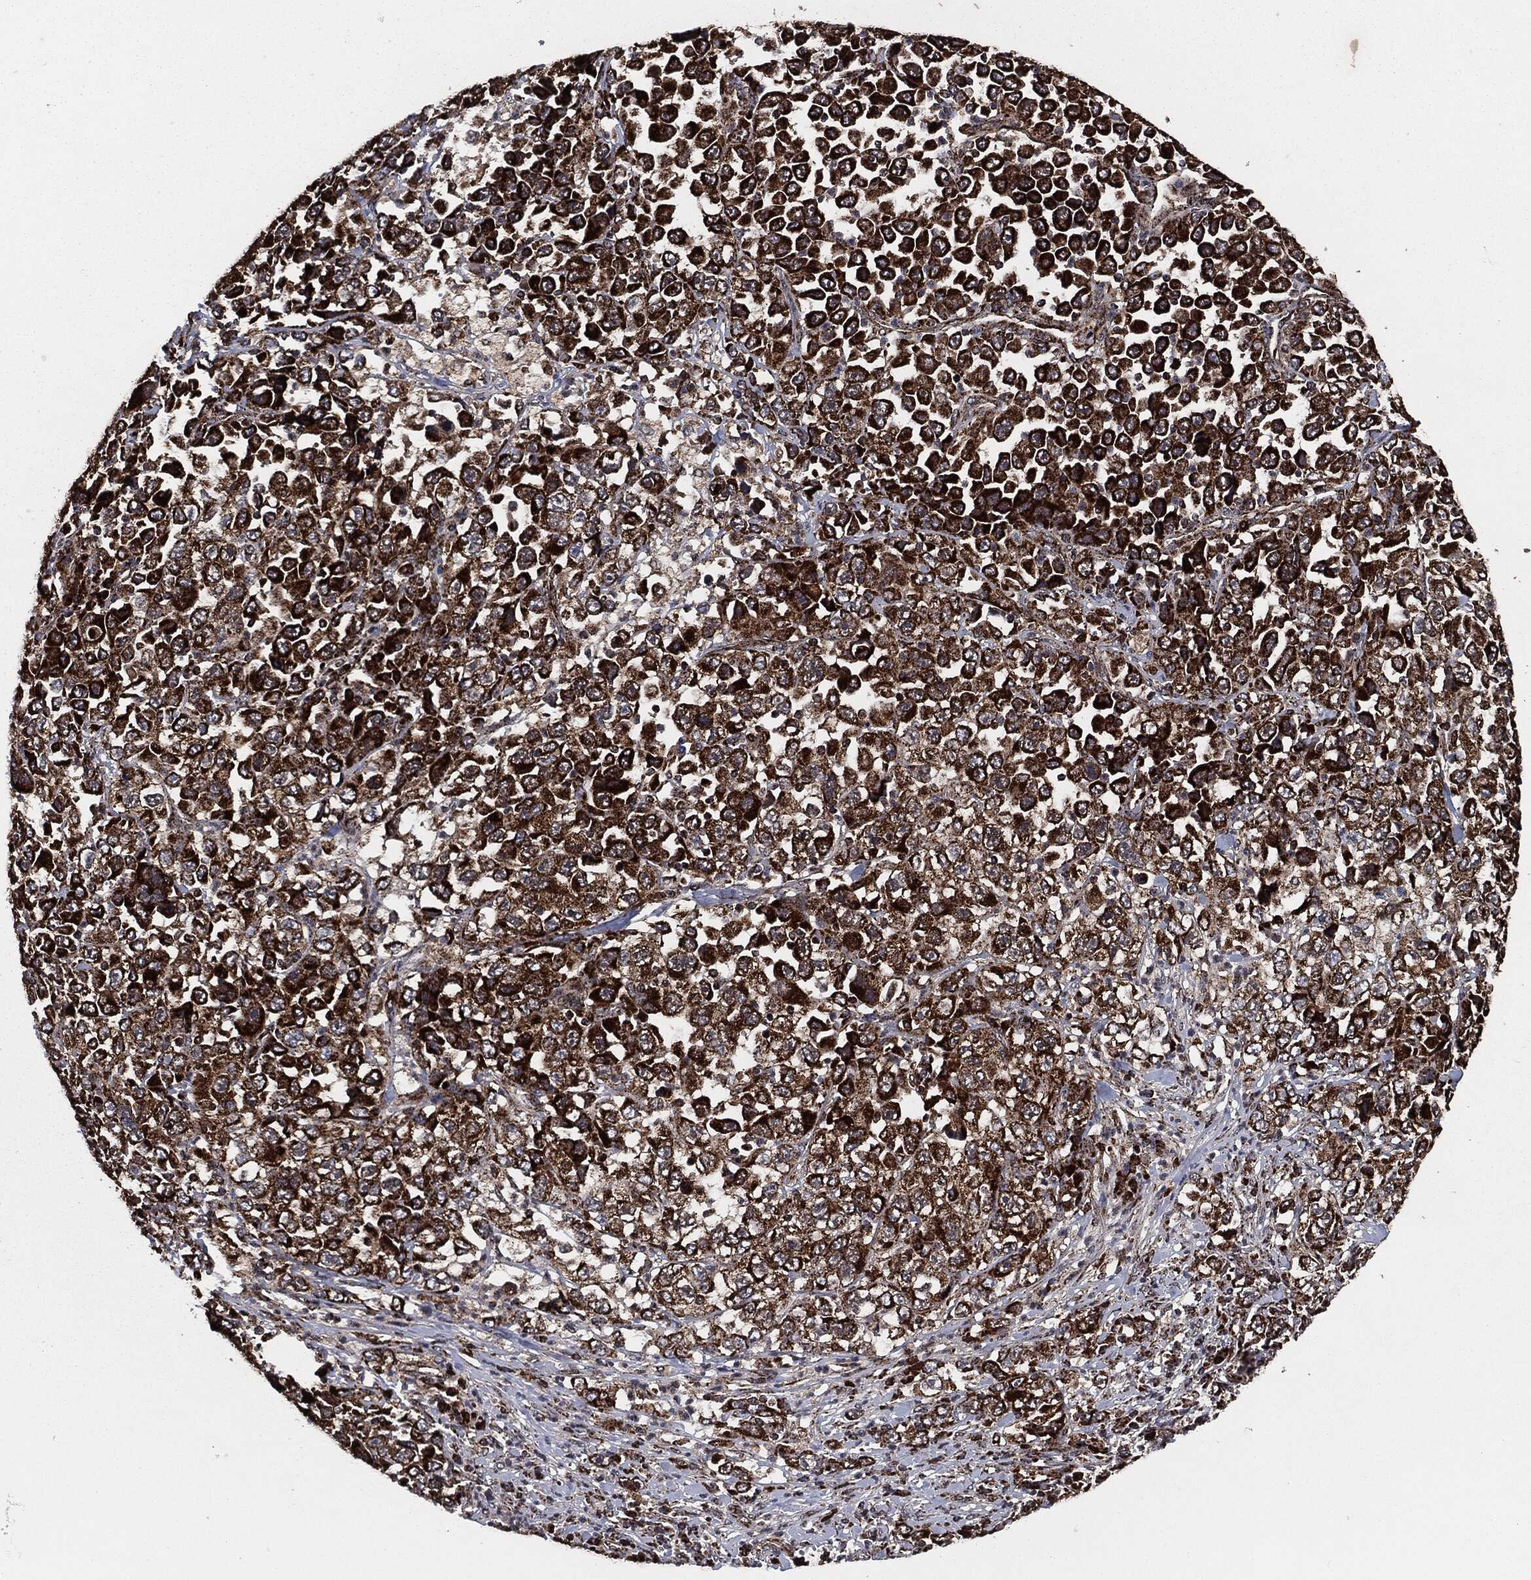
{"staining": {"intensity": "strong", "quantity": ">75%", "location": "cytoplasmic/membranous"}, "tissue": "stomach cancer", "cell_type": "Tumor cells", "image_type": "cancer", "snomed": [{"axis": "morphology", "description": "Normal tissue, NOS"}, {"axis": "morphology", "description": "Adenocarcinoma, NOS"}, {"axis": "topography", "description": "Stomach, upper"}, {"axis": "topography", "description": "Stomach"}], "caption": "Adenocarcinoma (stomach) tissue shows strong cytoplasmic/membranous expression in approximately >75% of tumor cells, visualized by immunohistochemistry.", "gene": "FH", "patient": {"sex": "male", "age": 59}}